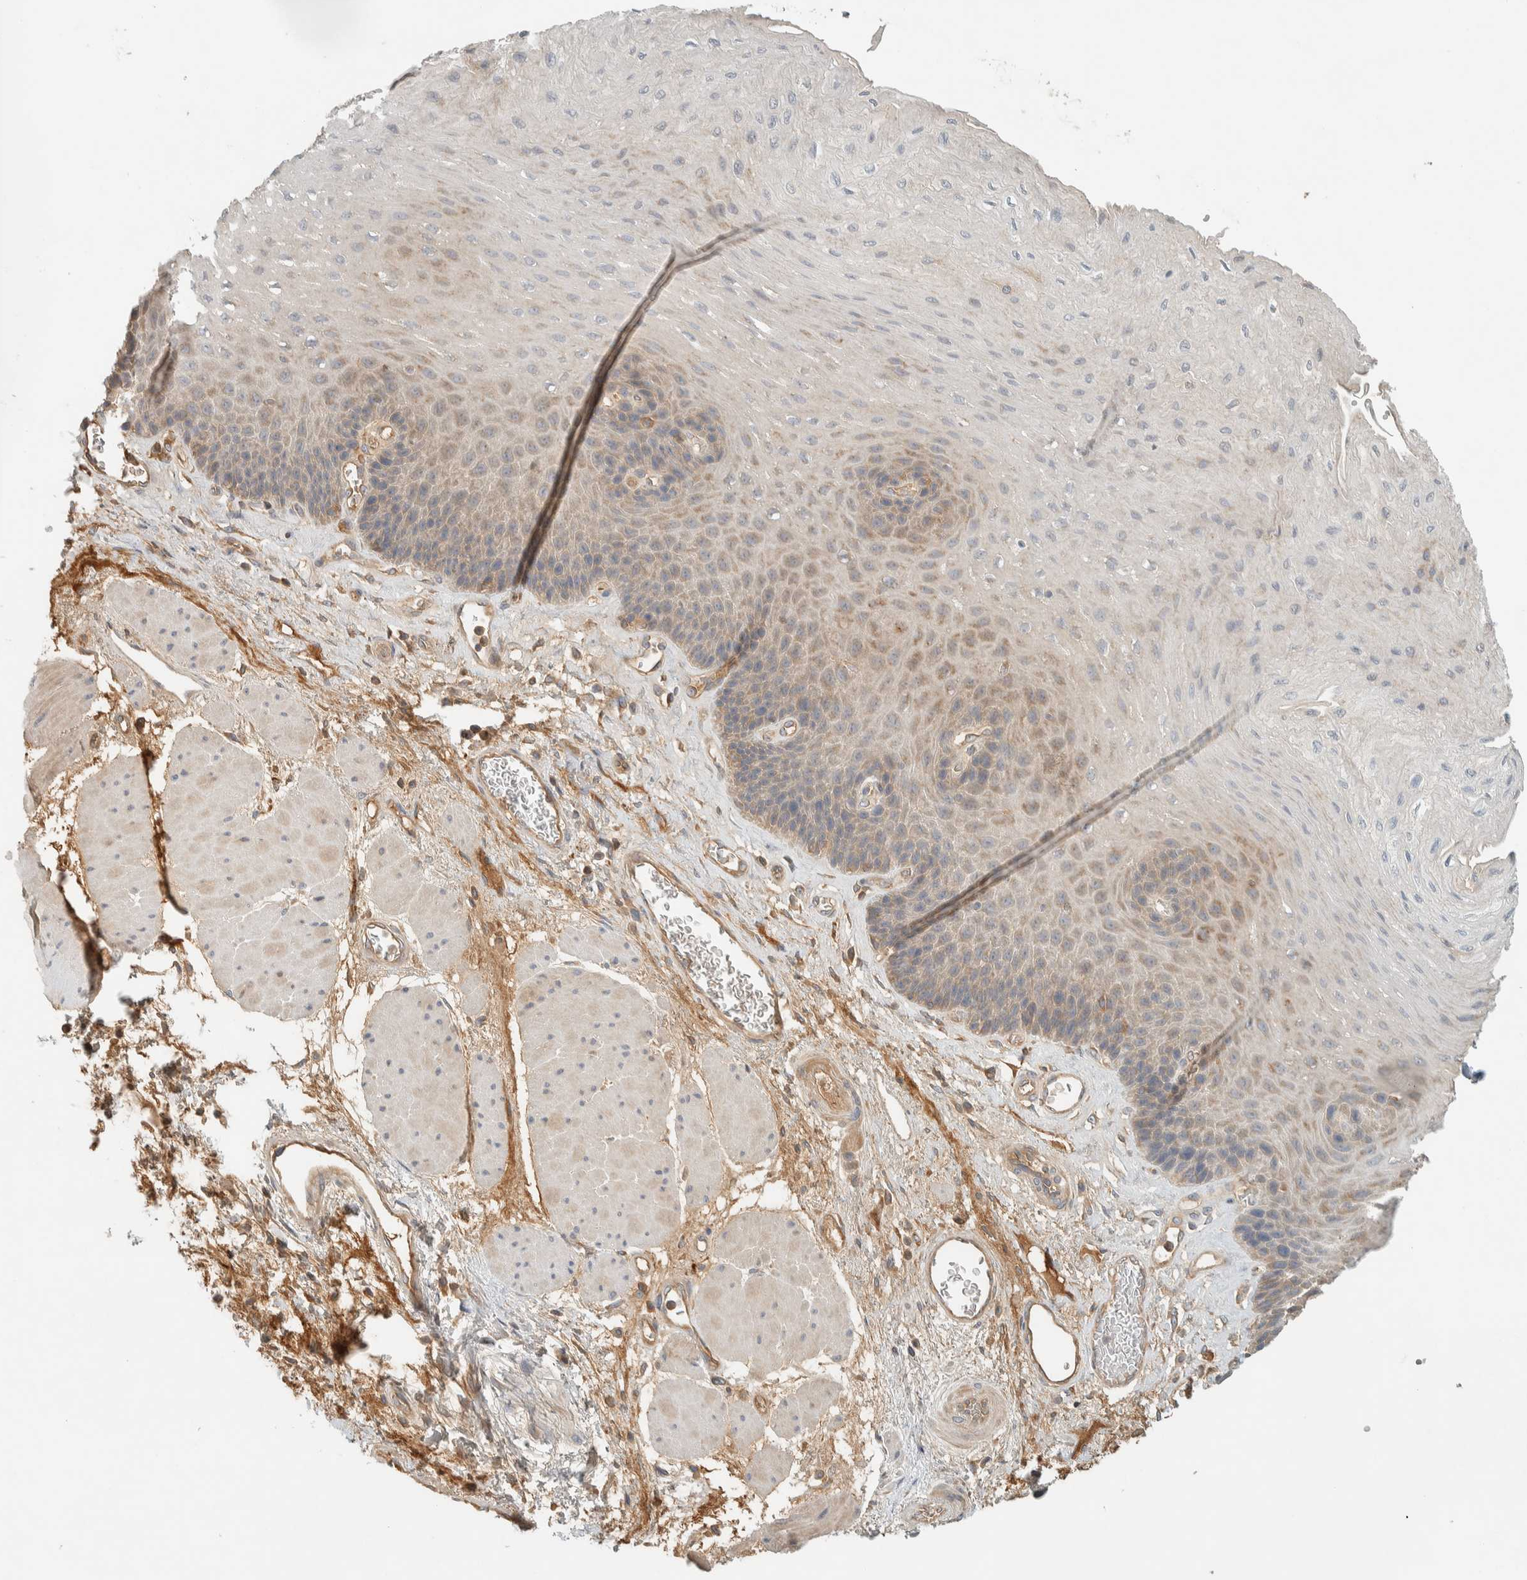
{"staining": {"intensity": "moderate", "quantity": "<25%", "location": "cytoplasmic/membranous"}, "tissue": "esophagus", "cell_type": "Squamous epithelial cells", "image_type": "normal", "snomed": [{"axis": "morphology", "description": "Normal tissue, NOS"}, {"axis": "topography", "description": "Esophagus"}], "caption": "A photomicrograph of esophagus stained for a protein exhibits moderate cytoplasmic/membranous brown staining in squamous epithelial cells. The staining was performed using DAB, with brown indicating positive protein expression. Nuclei are stained blue with hematoxylin.", "gene": "FAM167A", "patient": {"sex": "female", "age": 72}}